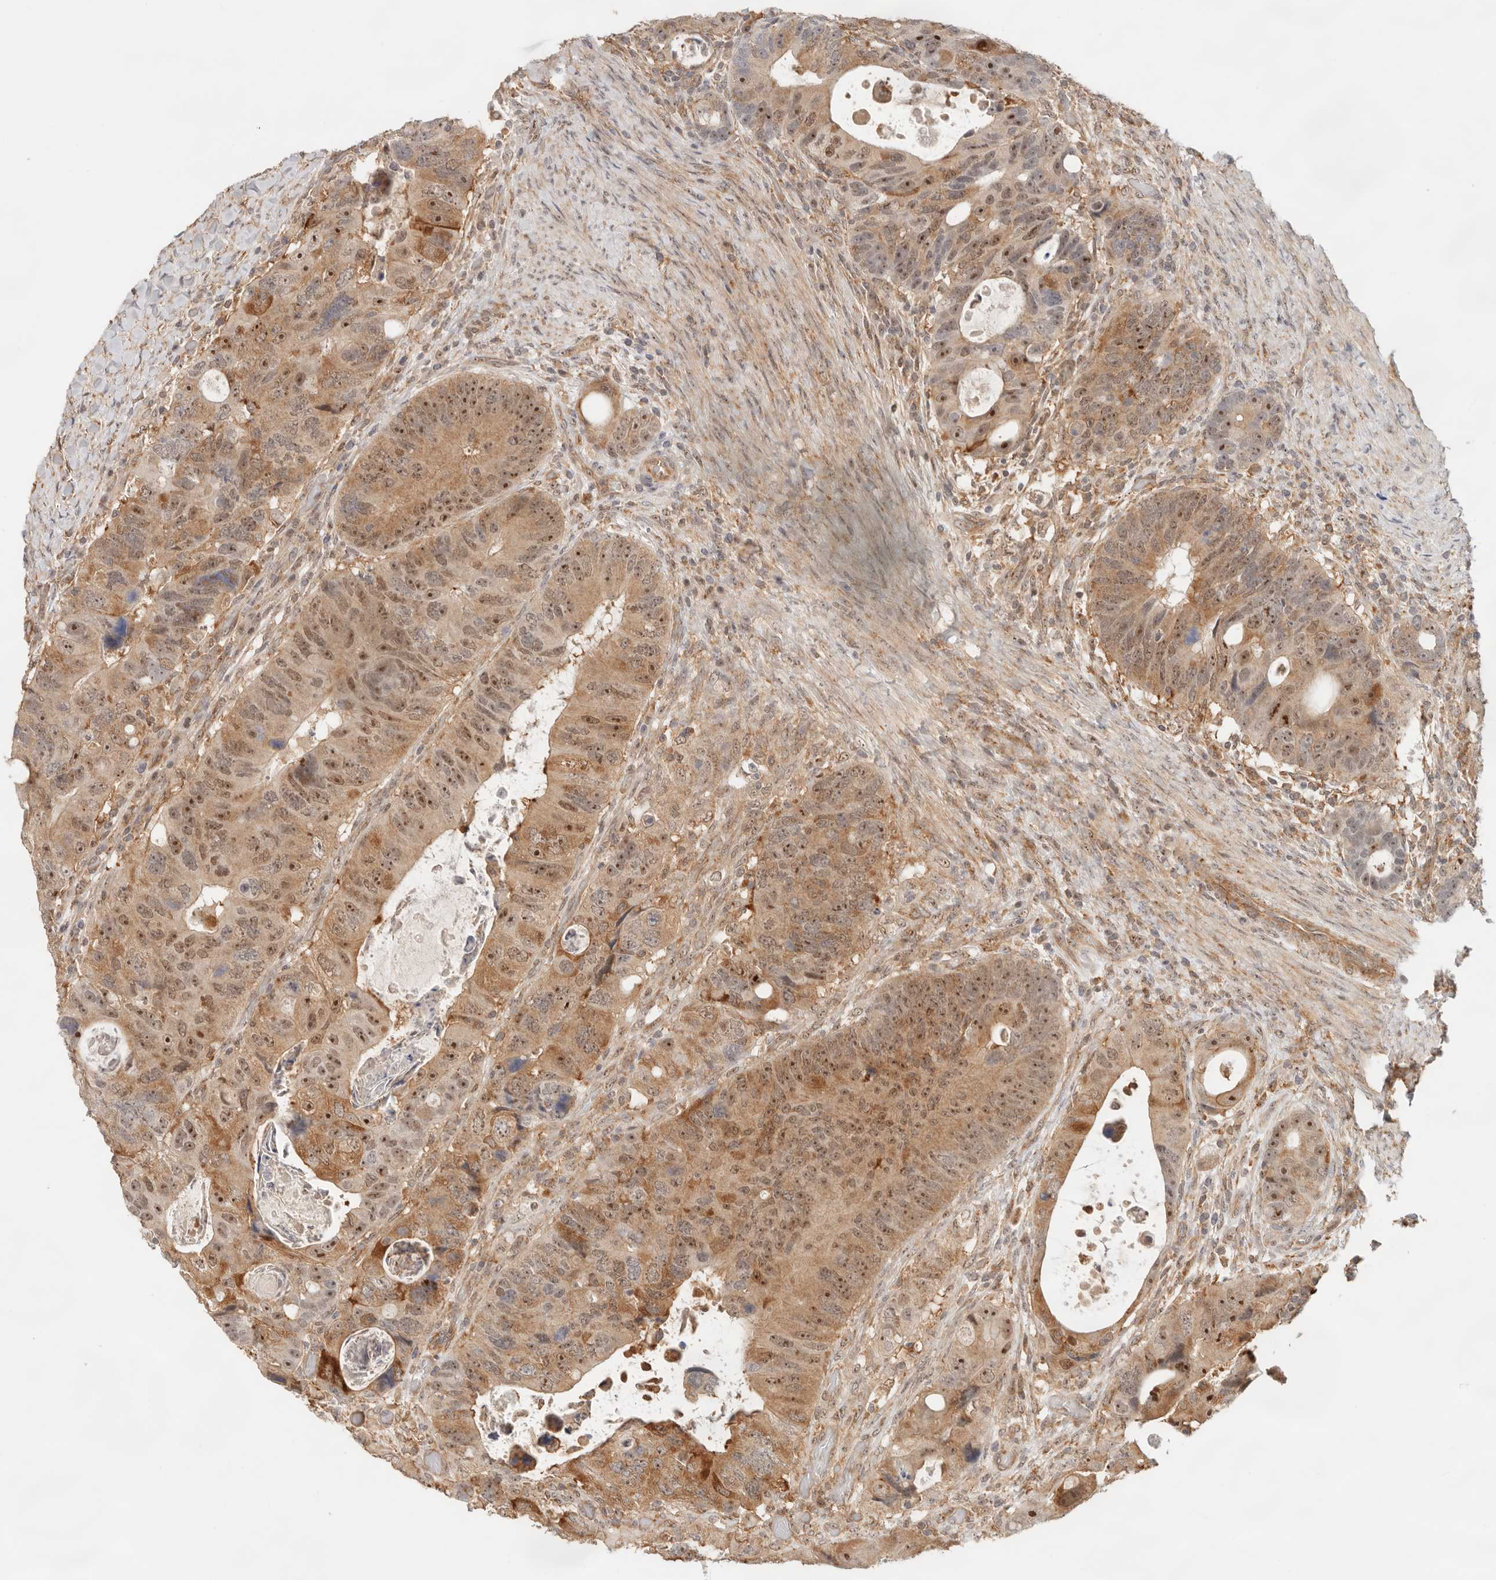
{"staining": {"intensity": "strong", "quantity": ">75%", "location": "cytoplasmic/membranous,nuclear"}, "tissue": "colorectal cancer", "cell_type": "Tumor cells", "image_type": "cancer", "snomed": [{"axis": "morphology", "description": "Adenocarcinoma, NOS"}, {"axis": "topography", "description": "Rectum"}], "caption": "A high-resolution photomicrograph shows IHC staining of colorectal cancer, which demonstrates strong cytoplasmic/membranous and nuclear staining in approximately >75% of tumor cells. The staining was performed using DAB, with brown indicating positive protein expression. Nuclei are stained blue with hematoxylin.", "gene": "HEXD", "patient": {"sex": "male", "age": 59}}